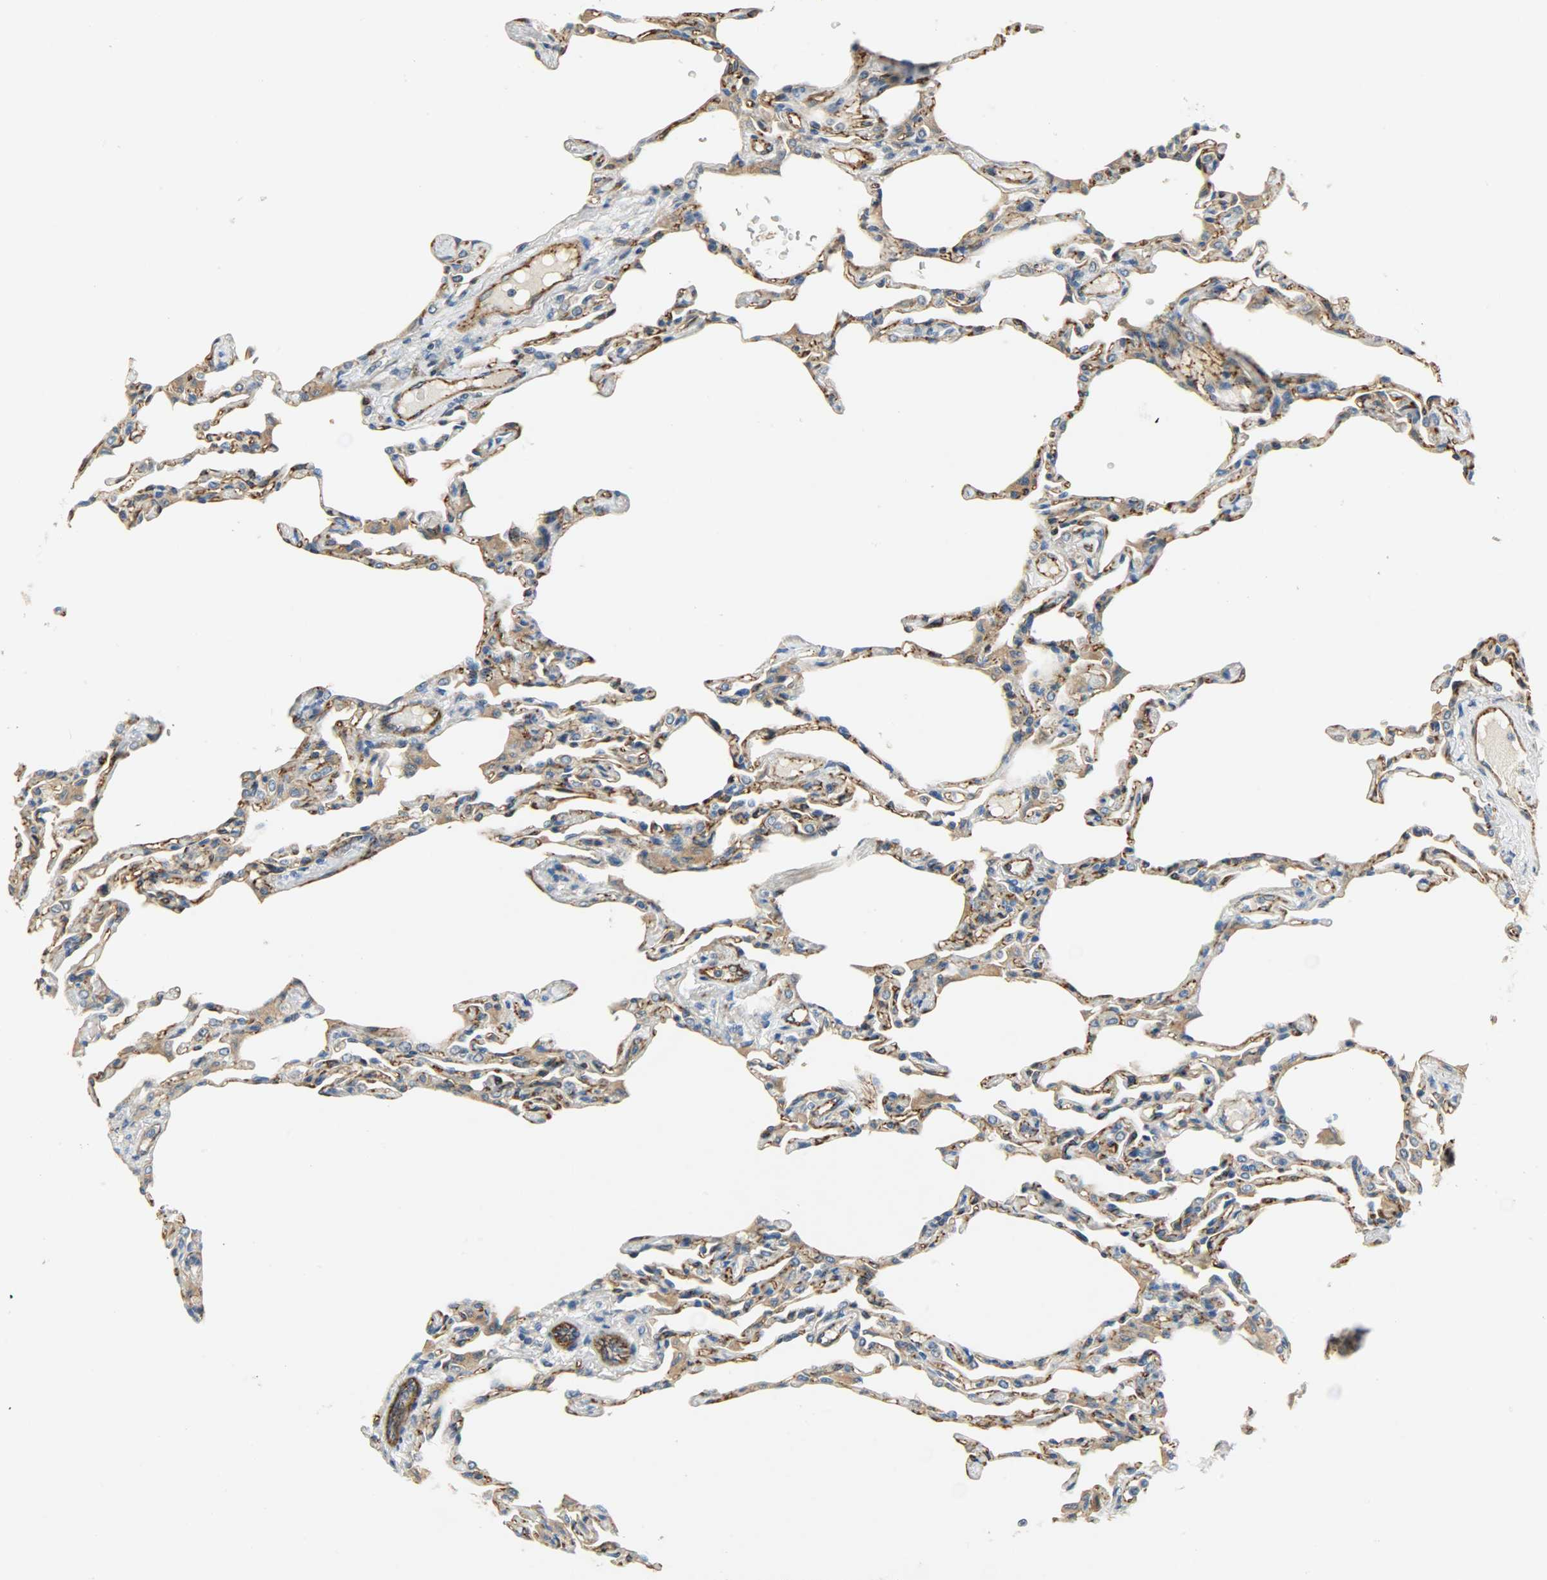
{"staining": {"intensity": "moderate", "quantity": ">75%", "location": "cytoplasmic/membranous"}, "tissue": "lung", "cell_type": "Alveolar cells", "image_type": "normal", "snomed": [{"axis": "morphology", "description": "Normal tissue, NOS"}, {"axis": "topography", "description": "Lung"}], "caption": "Immunohistochemical staining of benign lung exhibits medium levels of moderate cytoplasmic/membranous staining in about >75% of alveolar cells. (DAB = brown stain, brightfield microscopy at high magnification).", "gene": "KIAA1217", "patient": {"sex": "female", "age": 49}}